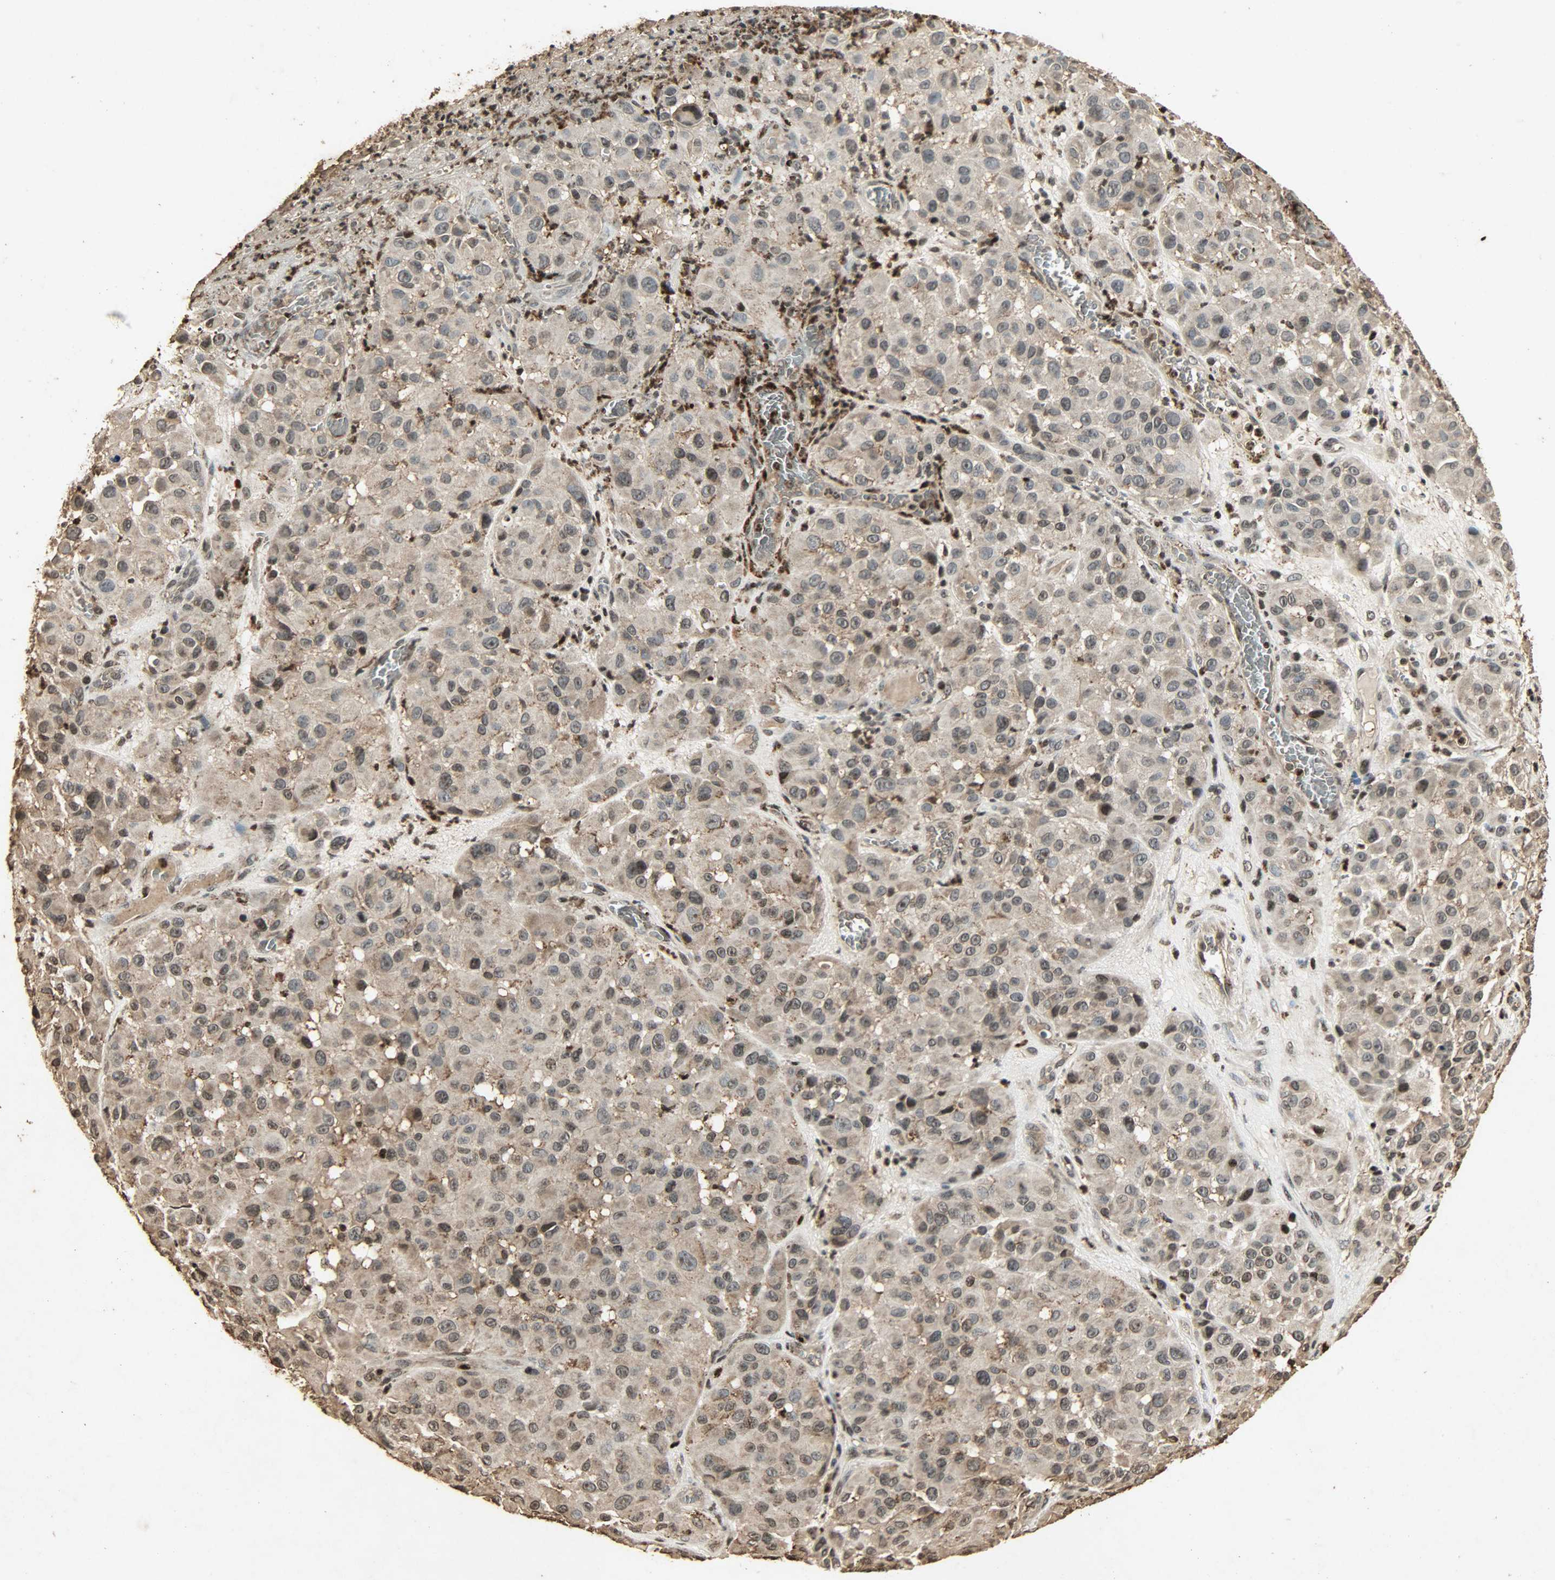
{"staining": {"intensity": "weak", "quantity": ">75%", "location": "cytoplasmic/membranous,nuclear"}, "tissue": "melanoma", "cell_type": "Tumor cells", "image_type": "cancer", "snomed": [{"axis": "morphology", "description": "Malignant melanoma, NOS"}, {"axis": "topography", "description": "Skin"}], "caption": "Protein staining shows weak cytoplasmic/membranous and nuclear staining in approximately >75% of tumor cells in malignant melanoma.", "gene": "PPP3R1", "patient": {"sex": "female", "age": 21}}